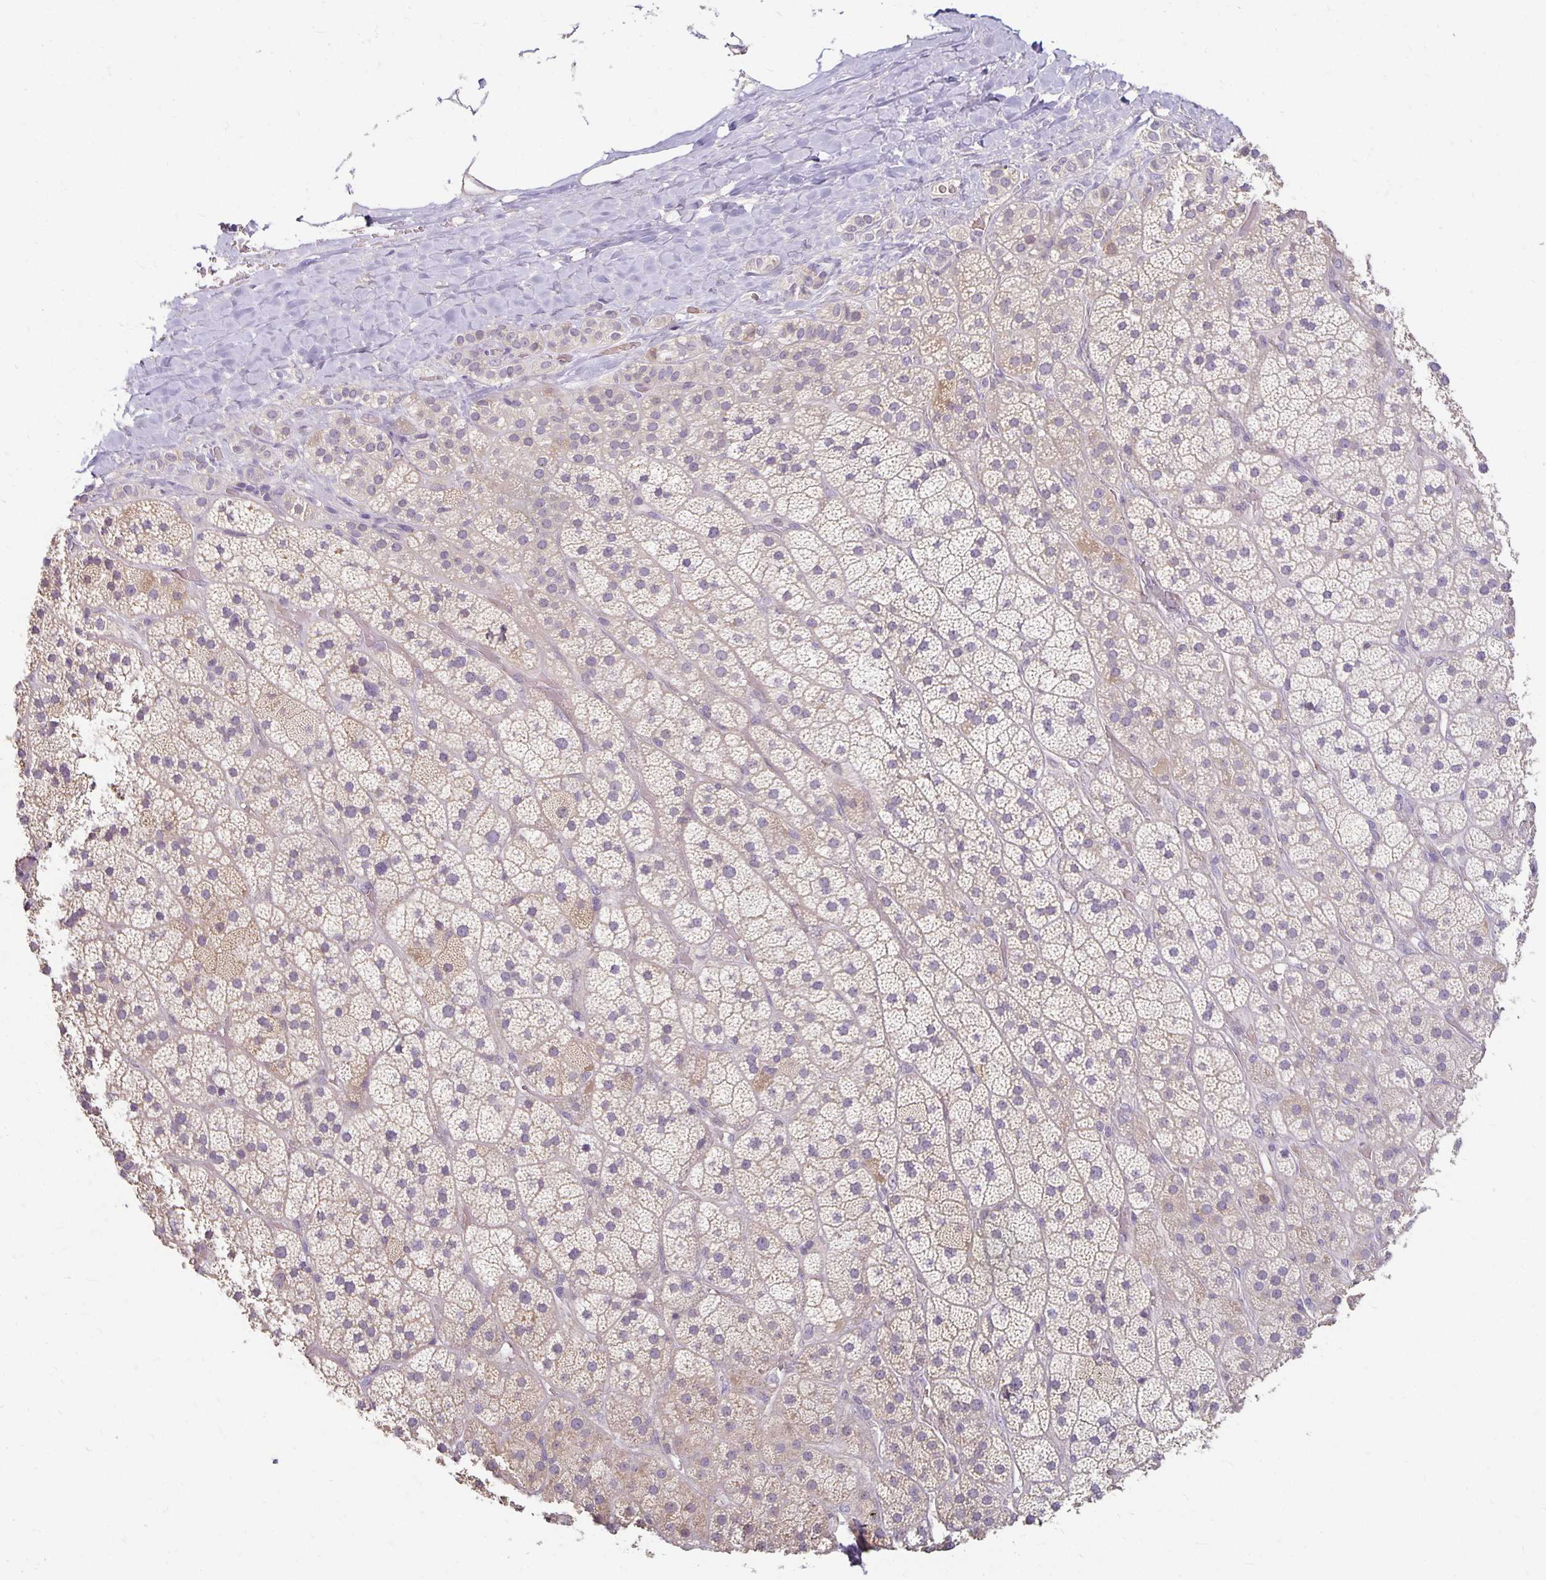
{"staining": {"intensity": "weak", "quantity": "<25%", "location": "cytoplasmic/membranous"}, "tissue": "adrenal gland", "cell_type": "Glandular cells", "image_type": "normal", "snomed": [{"axis": "morphology", "description": "Normal tissue, NOS"}, {"axis": "topography", "description": "Adrenal gland"}], "caption": "An immunohistochemistry micrograph of unremarkable adrenal gland is shown. There is no staining in glandular cells of adrenal gland. (DAB (3,3'-diaminobenzidine) IHC visualized using brightfield microscopy, high magnification).", "gene": "CST6", "patient": {"sex": "male", "age": 57}}